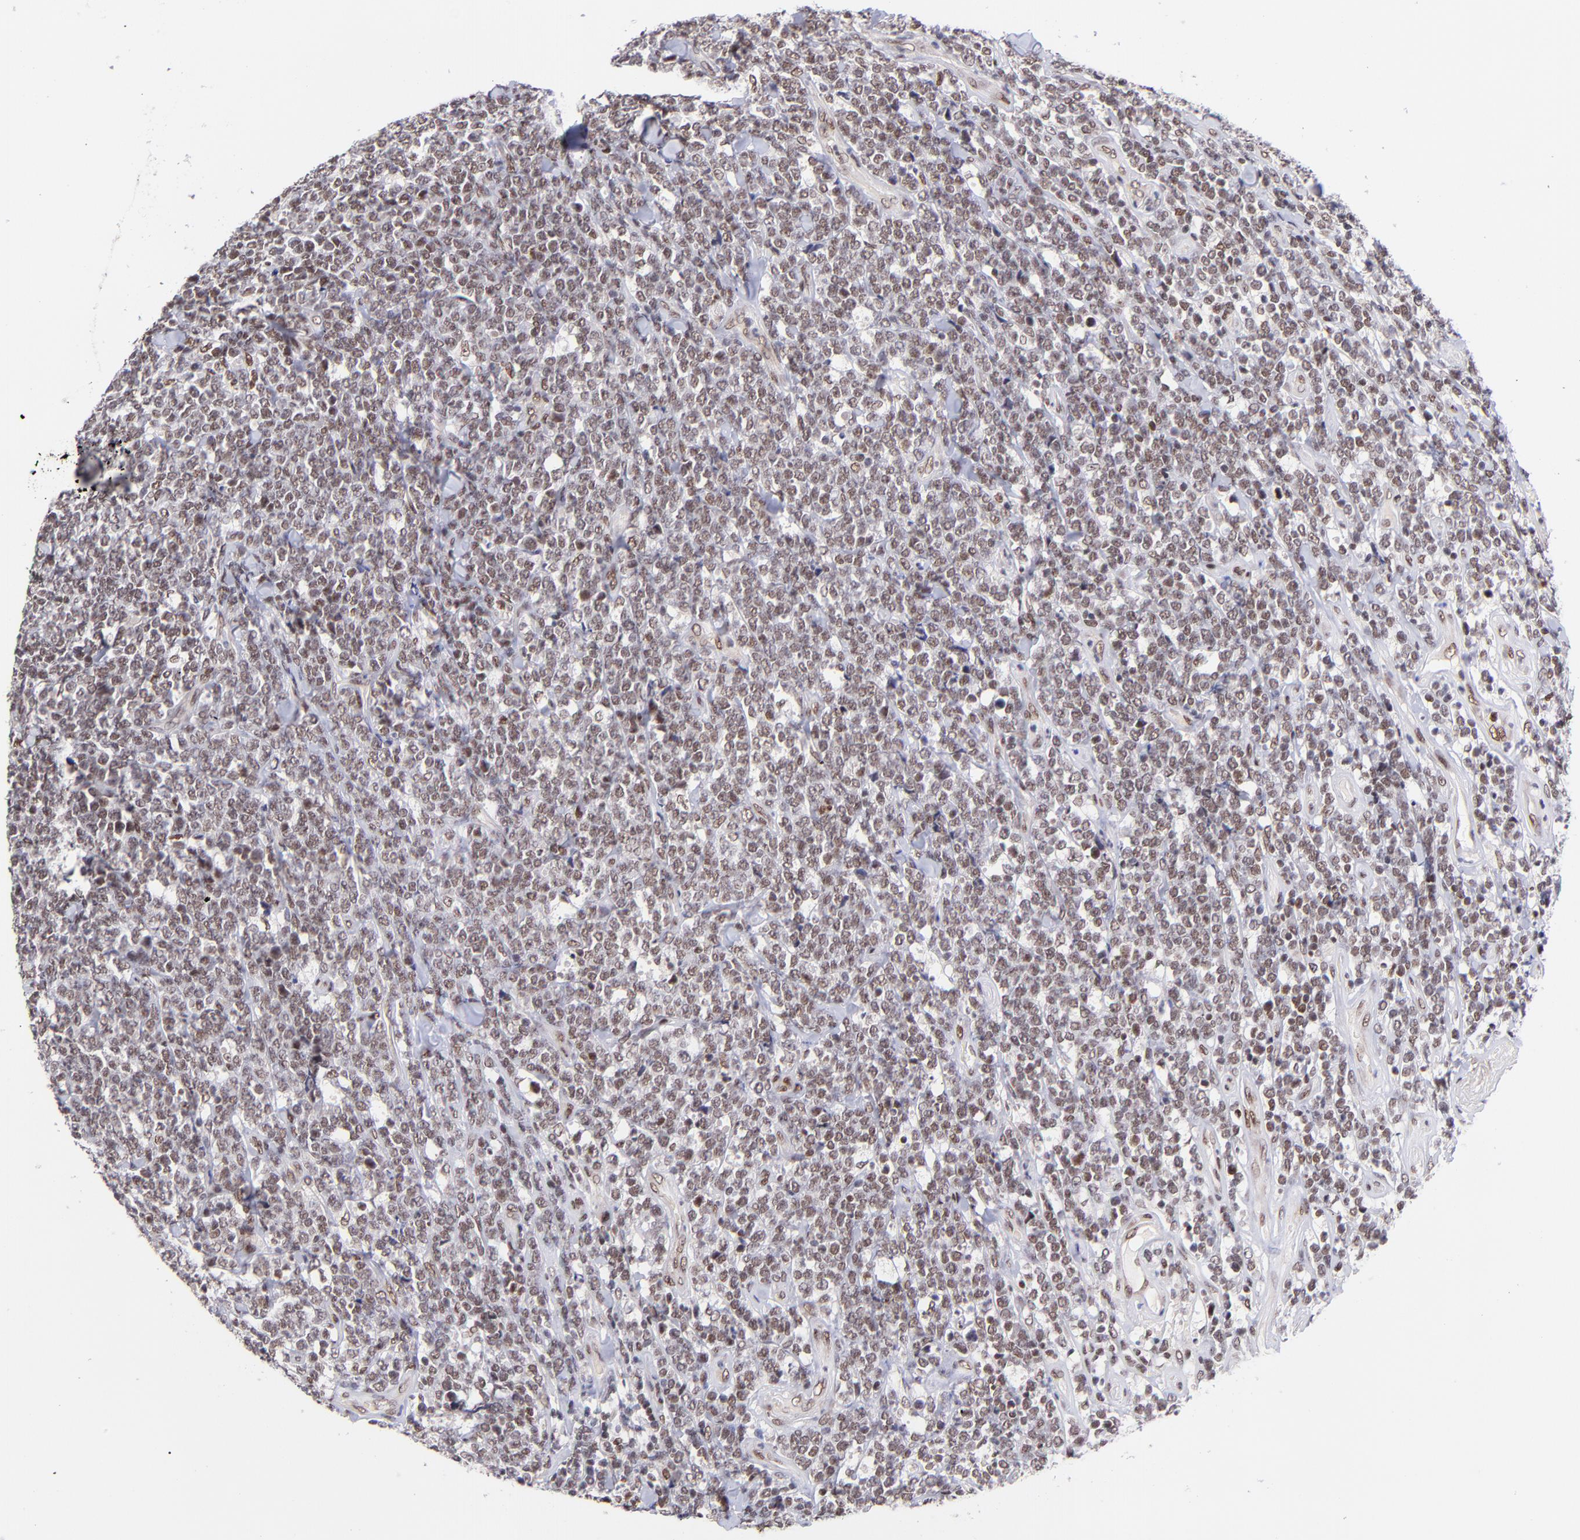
{"staining": {"intensity": "moderate", "quantity": ">75%", "location": "nuclear"}, "tissue": "lymphoma", "cell_type": "Tumor cells", "image_type": "cancer", "snomed": [{"axis": "morphology", "description": "Malignant lymphoma, non-Hodgkin's type, High grade"}, {"axis": "topography", "description": "Small intestine"}, {"axis": "topography", "description": "Colon"}], "caption": "A brown stain labels moderate nuclear positivity of a protein in high-grade malignant lymphoma, non-Hodgkin's type tumor cells.", "gene": "MIDEAS", "patient": {"sex": "male", "age": 8}}